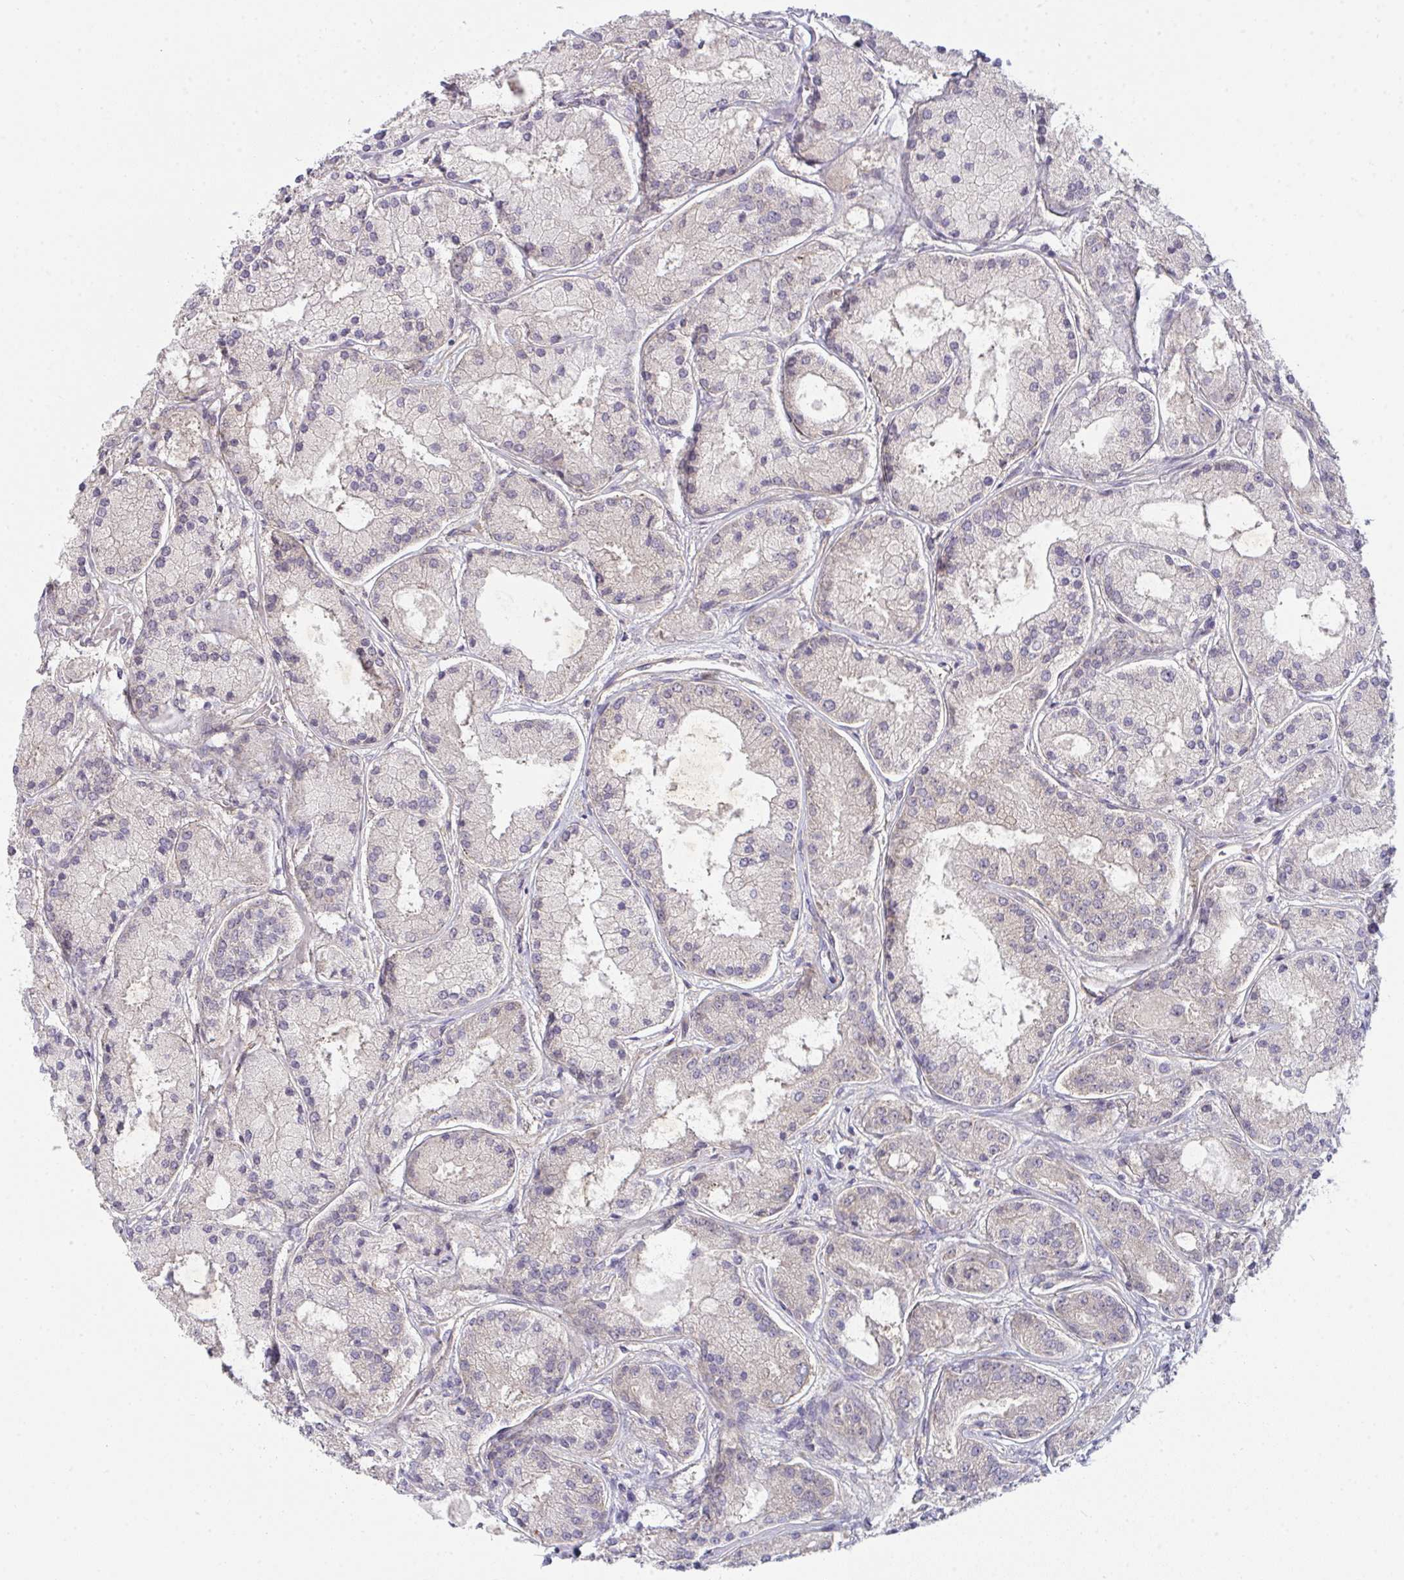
{"staining": {"intensity": "weak", "quantity": "25%-75%", "location": "cytoplasmic/membranous"}, "tissue": "prostate cancer", "cell_type": "Tumor cells", "image_type": "cancer", "snomed": [{"axis": "morphology", "description": "Adenocarcinoma, High grade"}, {"axis": "topography", "description": "Prostate"}], "caption": "Protein expression analysis of human adenocarcinoma (high-grade) (prostate) reveals weak cytoplasmic/membranous staining in approximately 25%-75% of tumor cells. The staining was performed using DAB, with brown indicating positive protein expression. Nuclei are stained blue with hematoxylin.", "gene": "CASP9", "patient": {"sex": "male", "age": 67}}